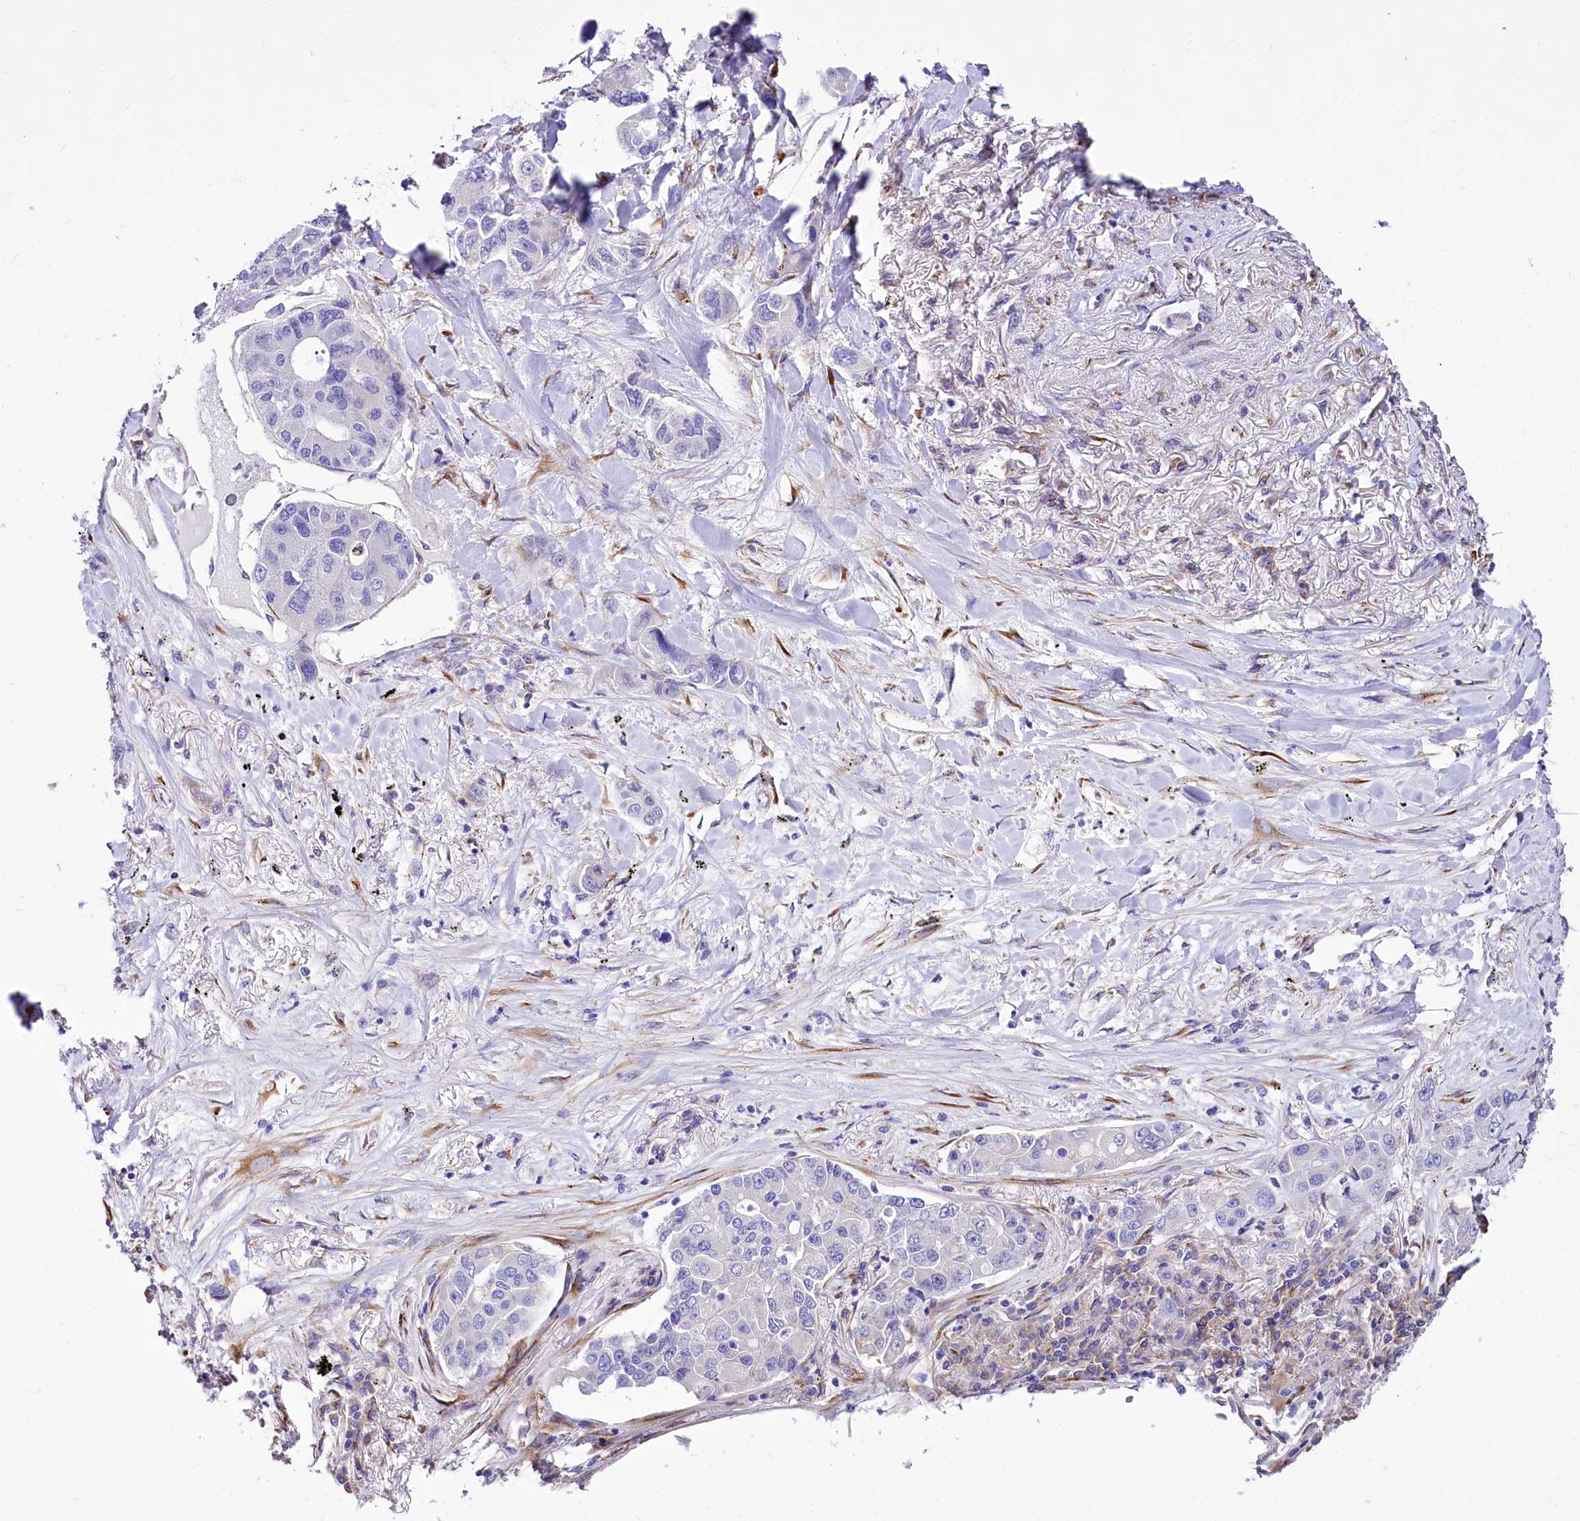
{"staining": {"intensity": "negative", "quantity": "none", "location": "none"}, "tissue": "lung cancer", "cell_type": "Tumor cells", "image_type": "cancer", "snomed": [{"axis": "morphology", "description": "Adenocarcinoma, NOS"}, {"axis": "topography", "description": "Lung"}], "caption": "This is a histopathology image of IHC staining of lung cancer, which shows no positivity in tumor cells.", "gene": "A2ML1", "patient": {"sex": "male", "age": 49}}